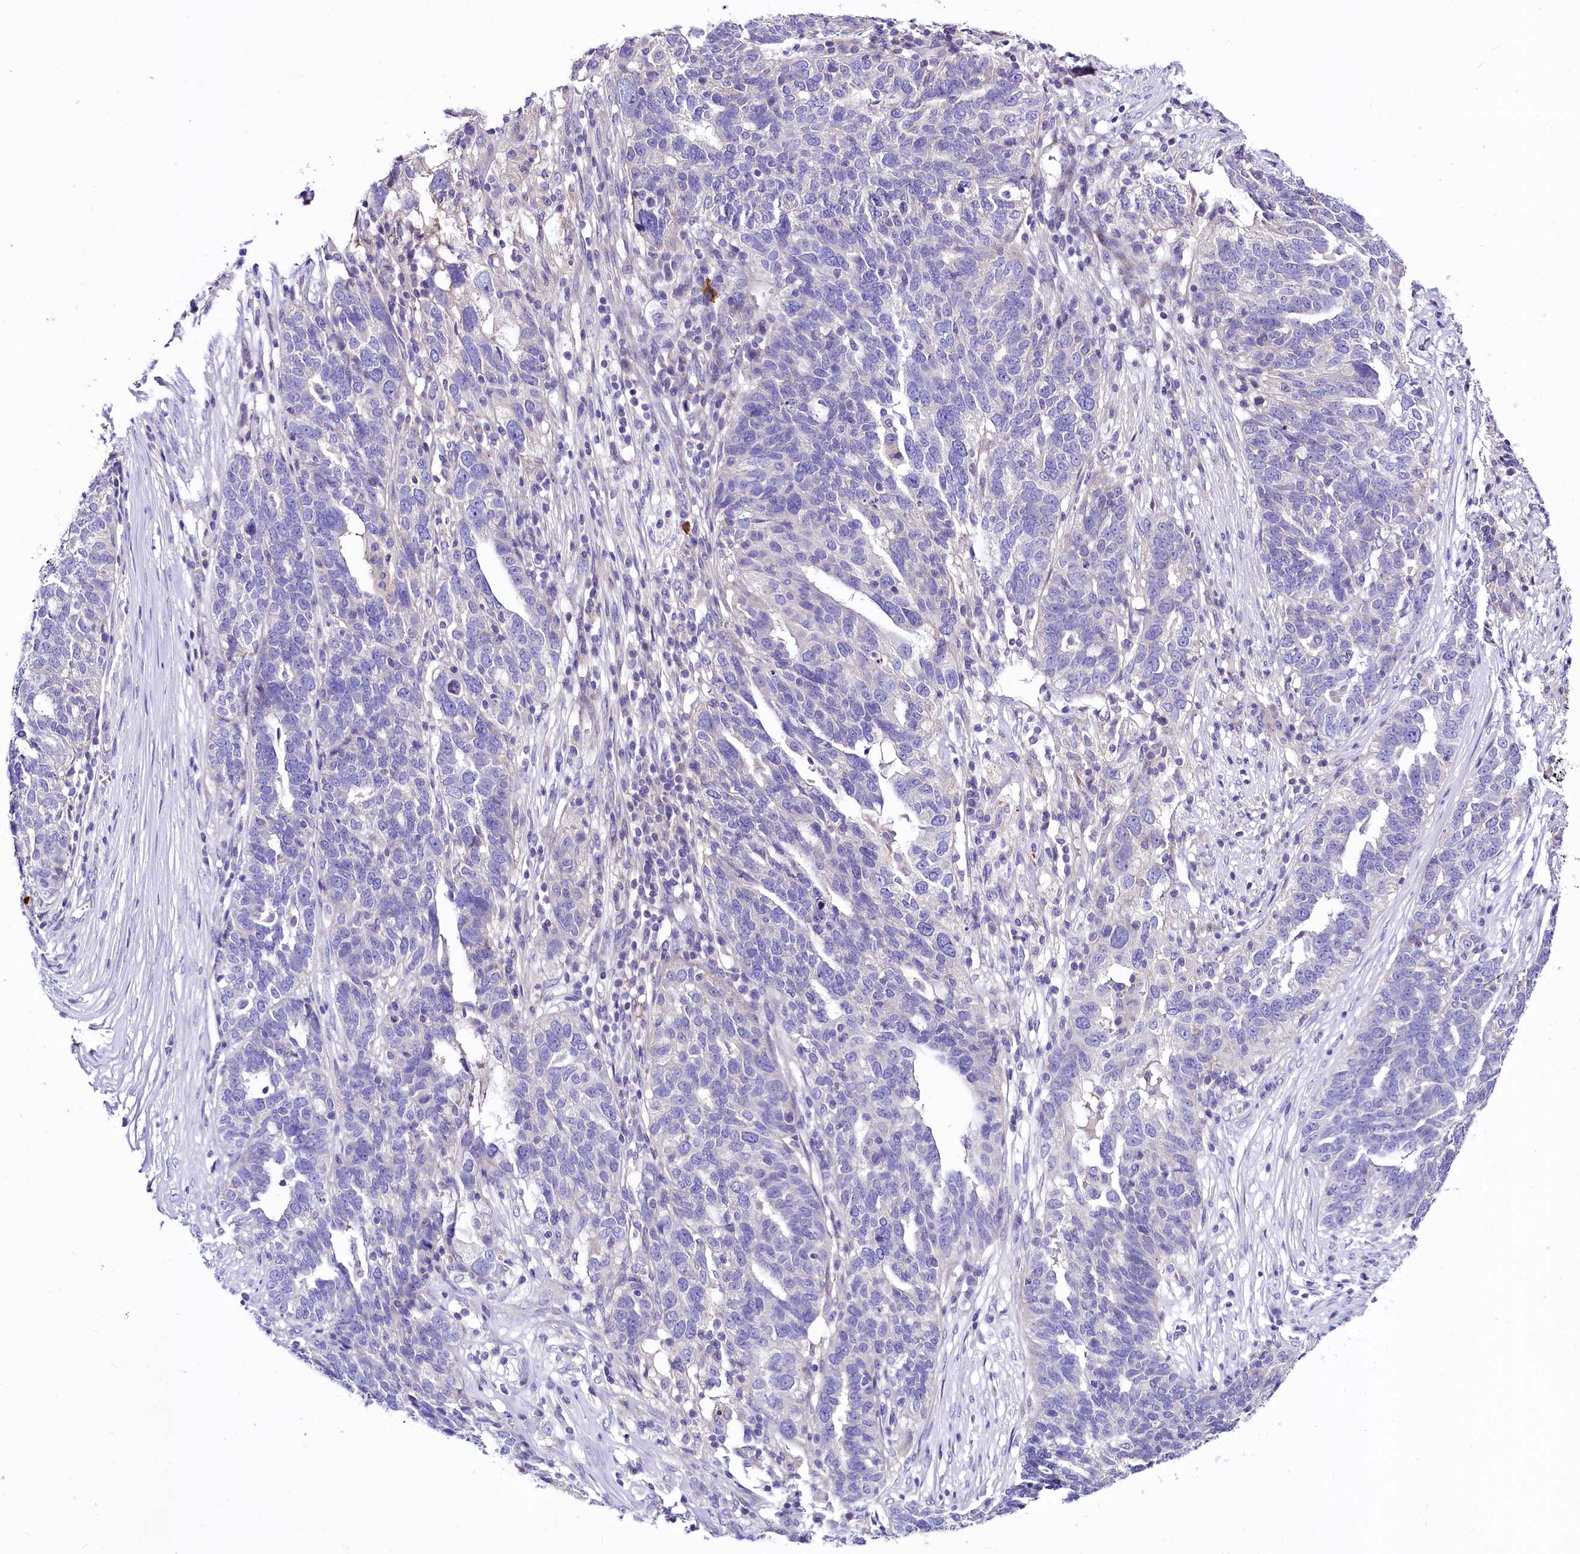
{"staining": {"intensity": "negative", "quantity": "none", "location": "none"}, "tissue": "ovarian cancer", "cell_type": "Tumor cells", "image_type": "cancer", "snomed": [{"axis": "morphology", "description": "Cystadenocarcinoma, serous, NOS"}, {"axis": "topography", "description": "Ovary"}], "caption": "Tumor cells show no significant protein positivity in serous cystadenocarcinoma (ovarian).", "gene": "ABHD5", "patient": {"sex": "female", "age": 59}}